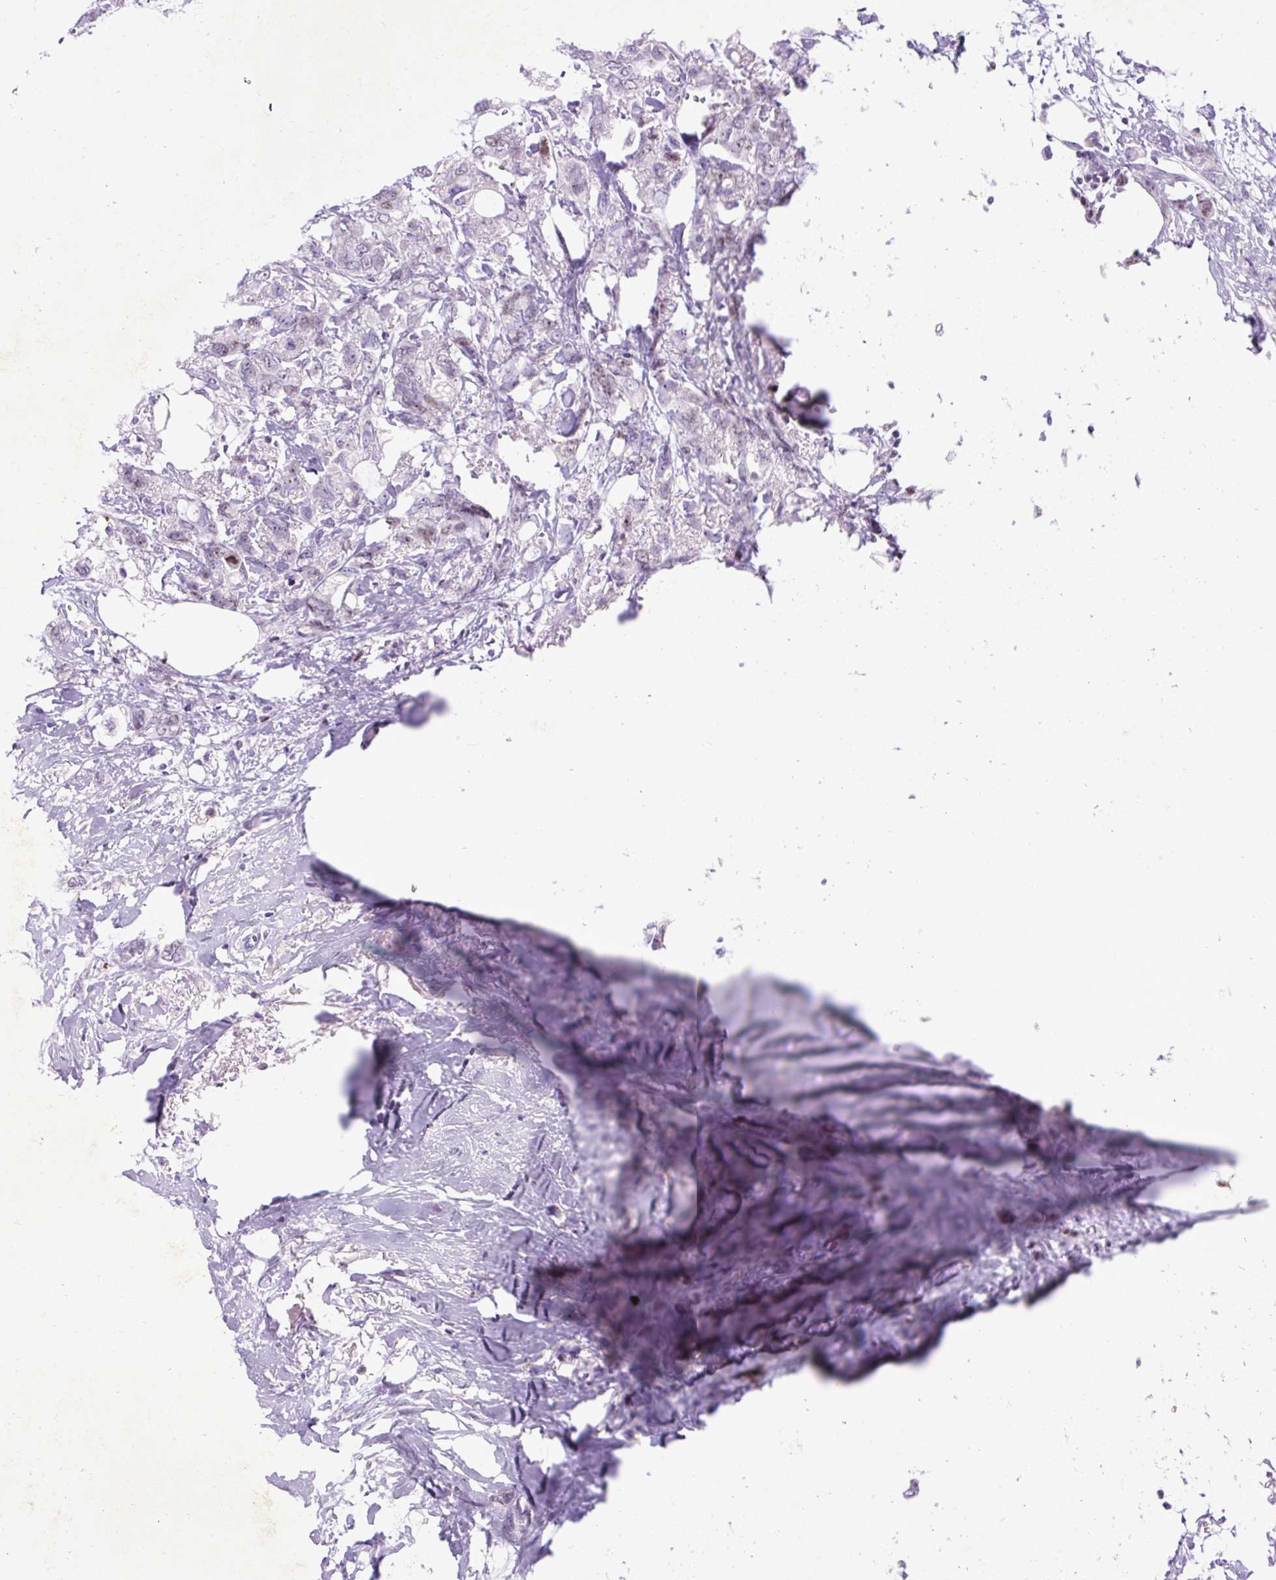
{"staining": {"intensity": "negative", "quantity": "none", "location": "none"}, "tissue": "breast cancer", "cell_type": "Tumor cells", "image_type": "cancer", "snomed": [{"axis": "morphology", "description": "Lobular carcinoma"}, {"axis": "topography", "description": "Breast"}], "caption": "This is a photomicrograph of IHC staining of lobular carcinoma (breast), which shows no staining in tumor cells.", "gene": "SPC24", "patient": {"sex": "female", "age": 91}}